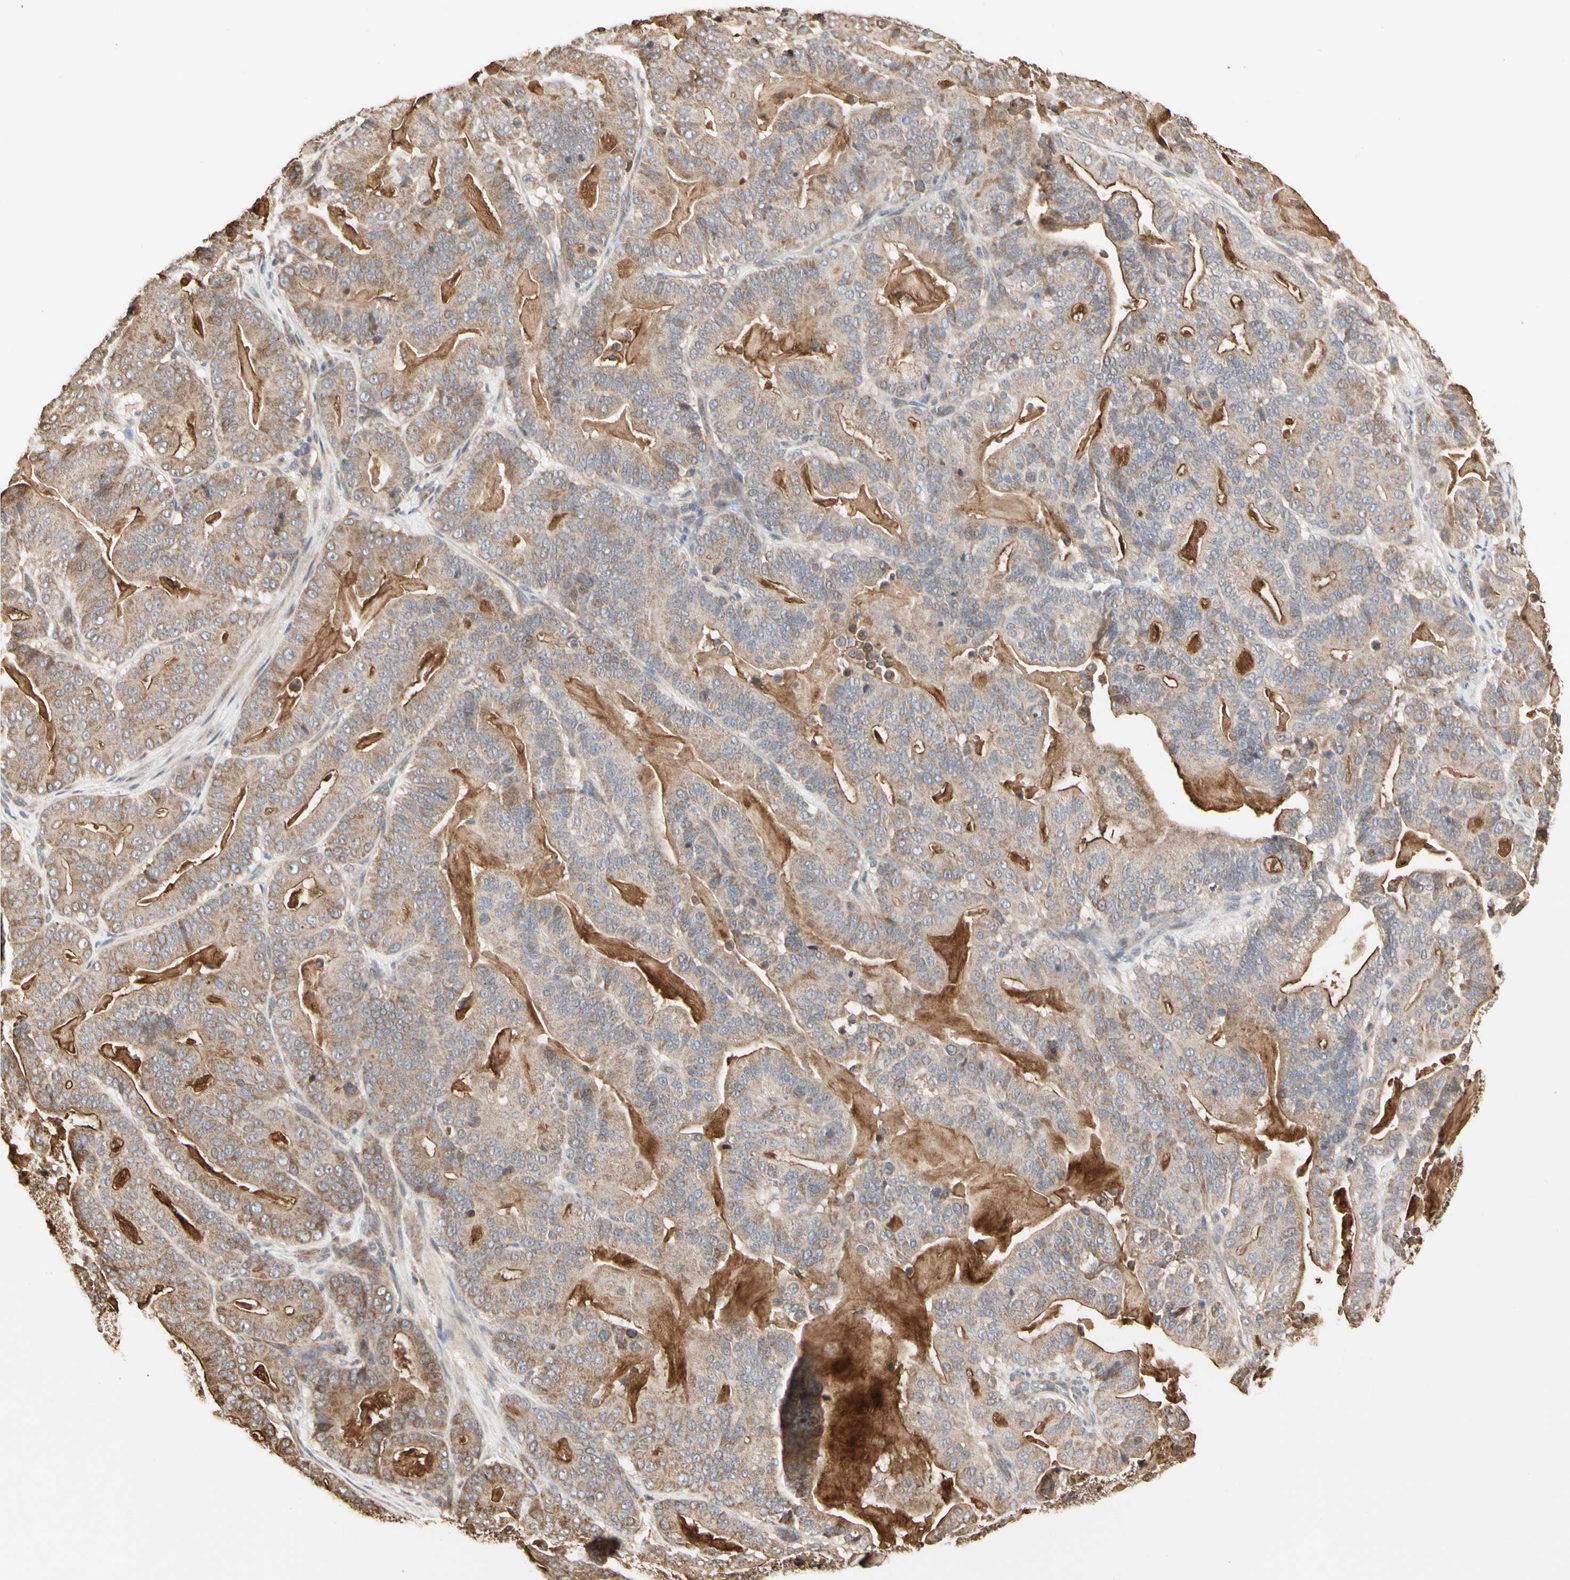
{"staining": {"intensity": "moderate", "quantity": ">75%", "location": "cytoplasmic/membranous"}, "tissue": "pancreatic cancer", "cell_type": "Tumor cells", "image_type": "cancer", "snomed": [{"axis": "morphology", "description": "Adenocarcinoma, NOS"}, {"axis": "topography", "description": "Pancreas"}], "caption": "This micrograph shows immunohistochemistry staining of pancreatic adenocarcinoma, with medium moderate cytoplasmic/membranous staining in approximately >75% of tumor cells.", "gene": "TAOK1", "patient": {"sex": "male", "age": 63}}